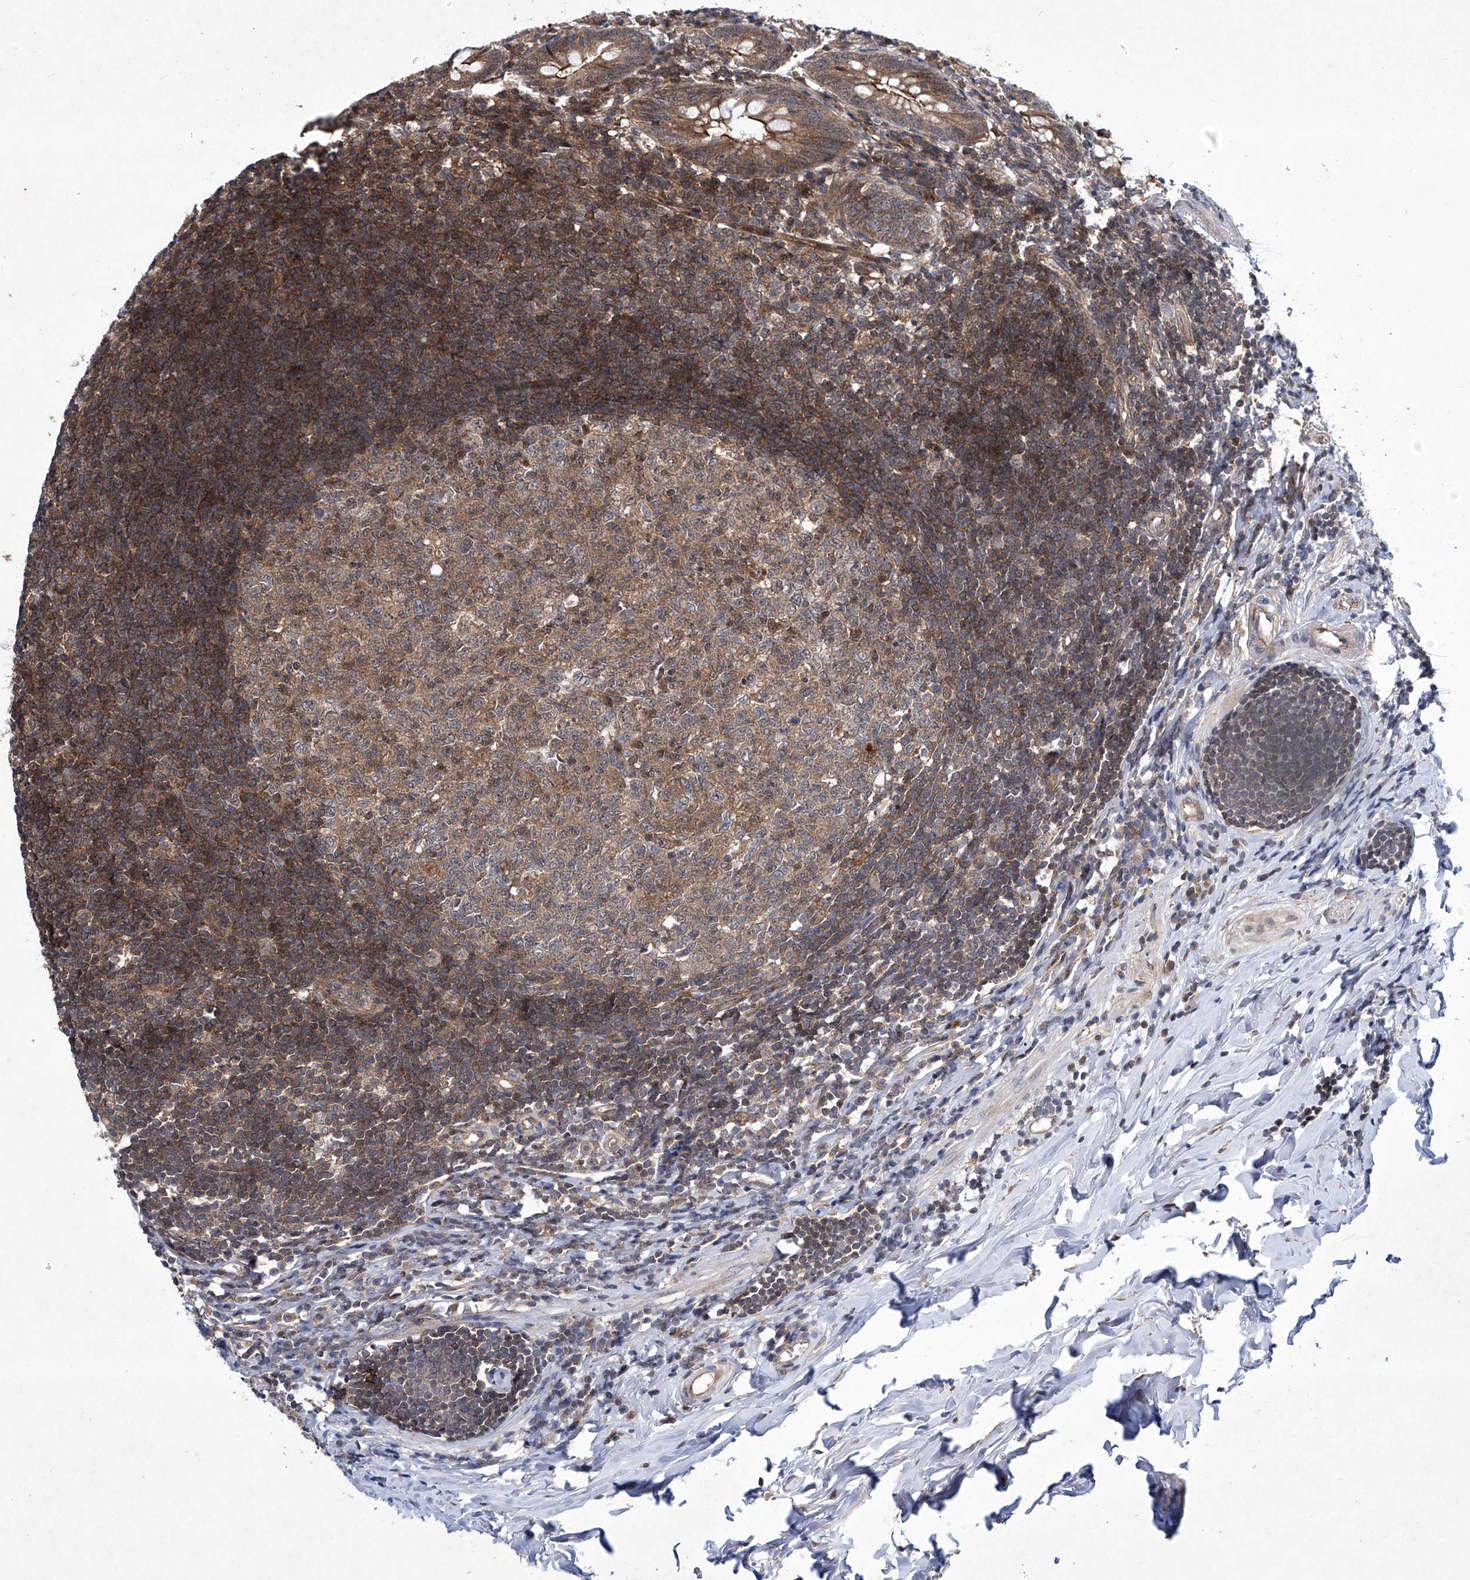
{"staining": {"intensity": "moderate", "quantity": ">75%", "location": "cytoplasmic/membranous"}, "tissue": "appendix", "cell_type": "Glandular cells", "image_type": "normal", "snomed": [{"axis": "morphology", "description": "Normal tissue, NOS"}, {"axis": "topography", "description": "Appendix"}], "caption": "DAB immunohistochemical staining of normal human appendix reveals moderate cytoplasmic/membranous protein expression in about >75% of glandular cells.", "gene": "CISH", "patient": {"sex": "female", "age": 54}}